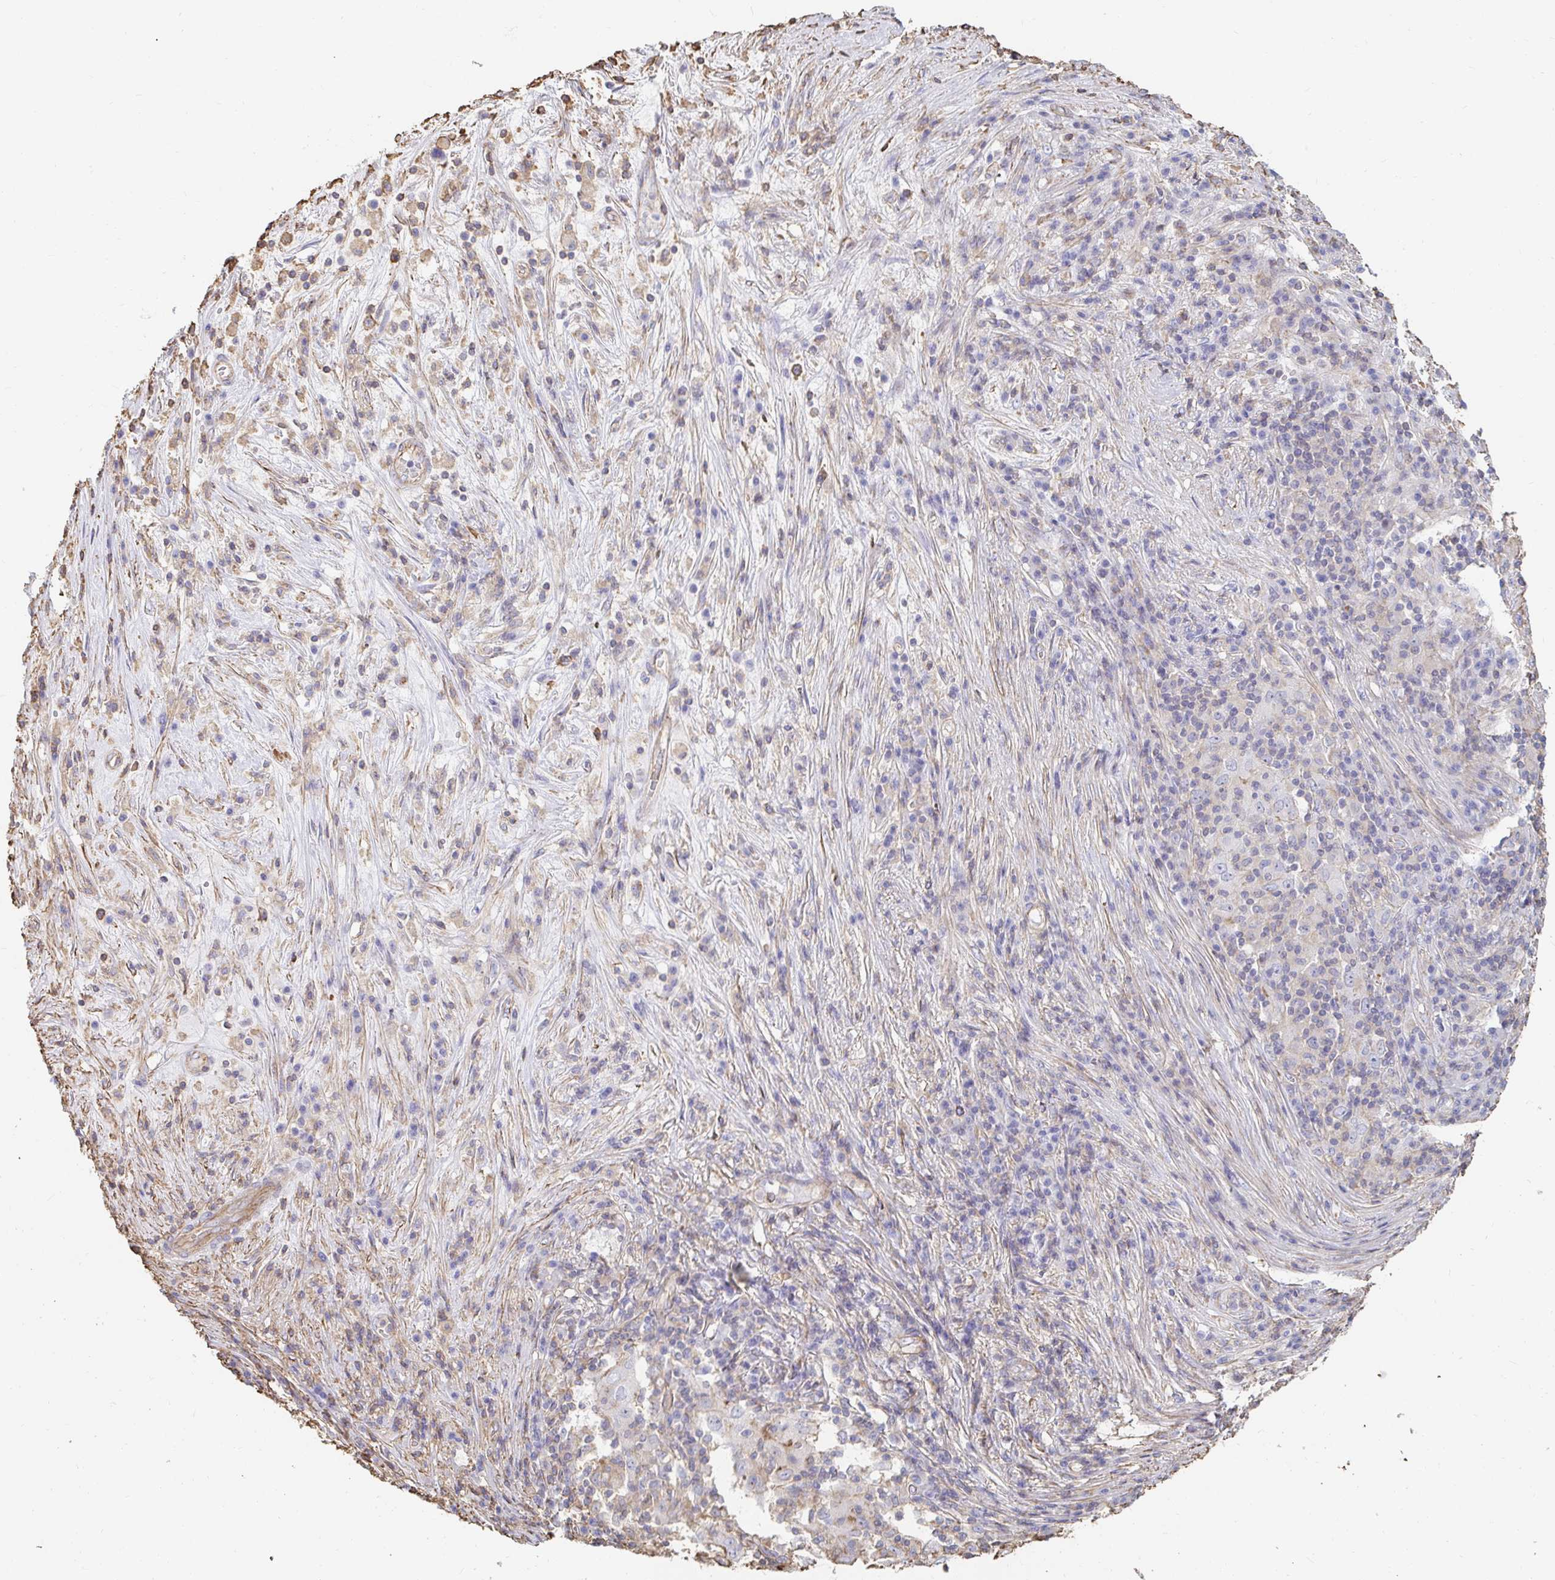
{"staining": {"intensity": "negative", "quantity": "none", "location": "none"}, "tissue": "pancreatic cancer", "cell_type": "Tumor cells", "image_type": "cancer", "snomed": [{"axis": "morphology", "description": "Adenocarcinoma, NOS"}, {"axis": "topography", "description": "Pancreas"}], "caption": "This is an immunohistochemistry (IHC) micrograph of pancreatic cancer. There is no staining in tumor cells.", "gene": "PTPN14", "patient": {"sex": "male", "age": 63}}